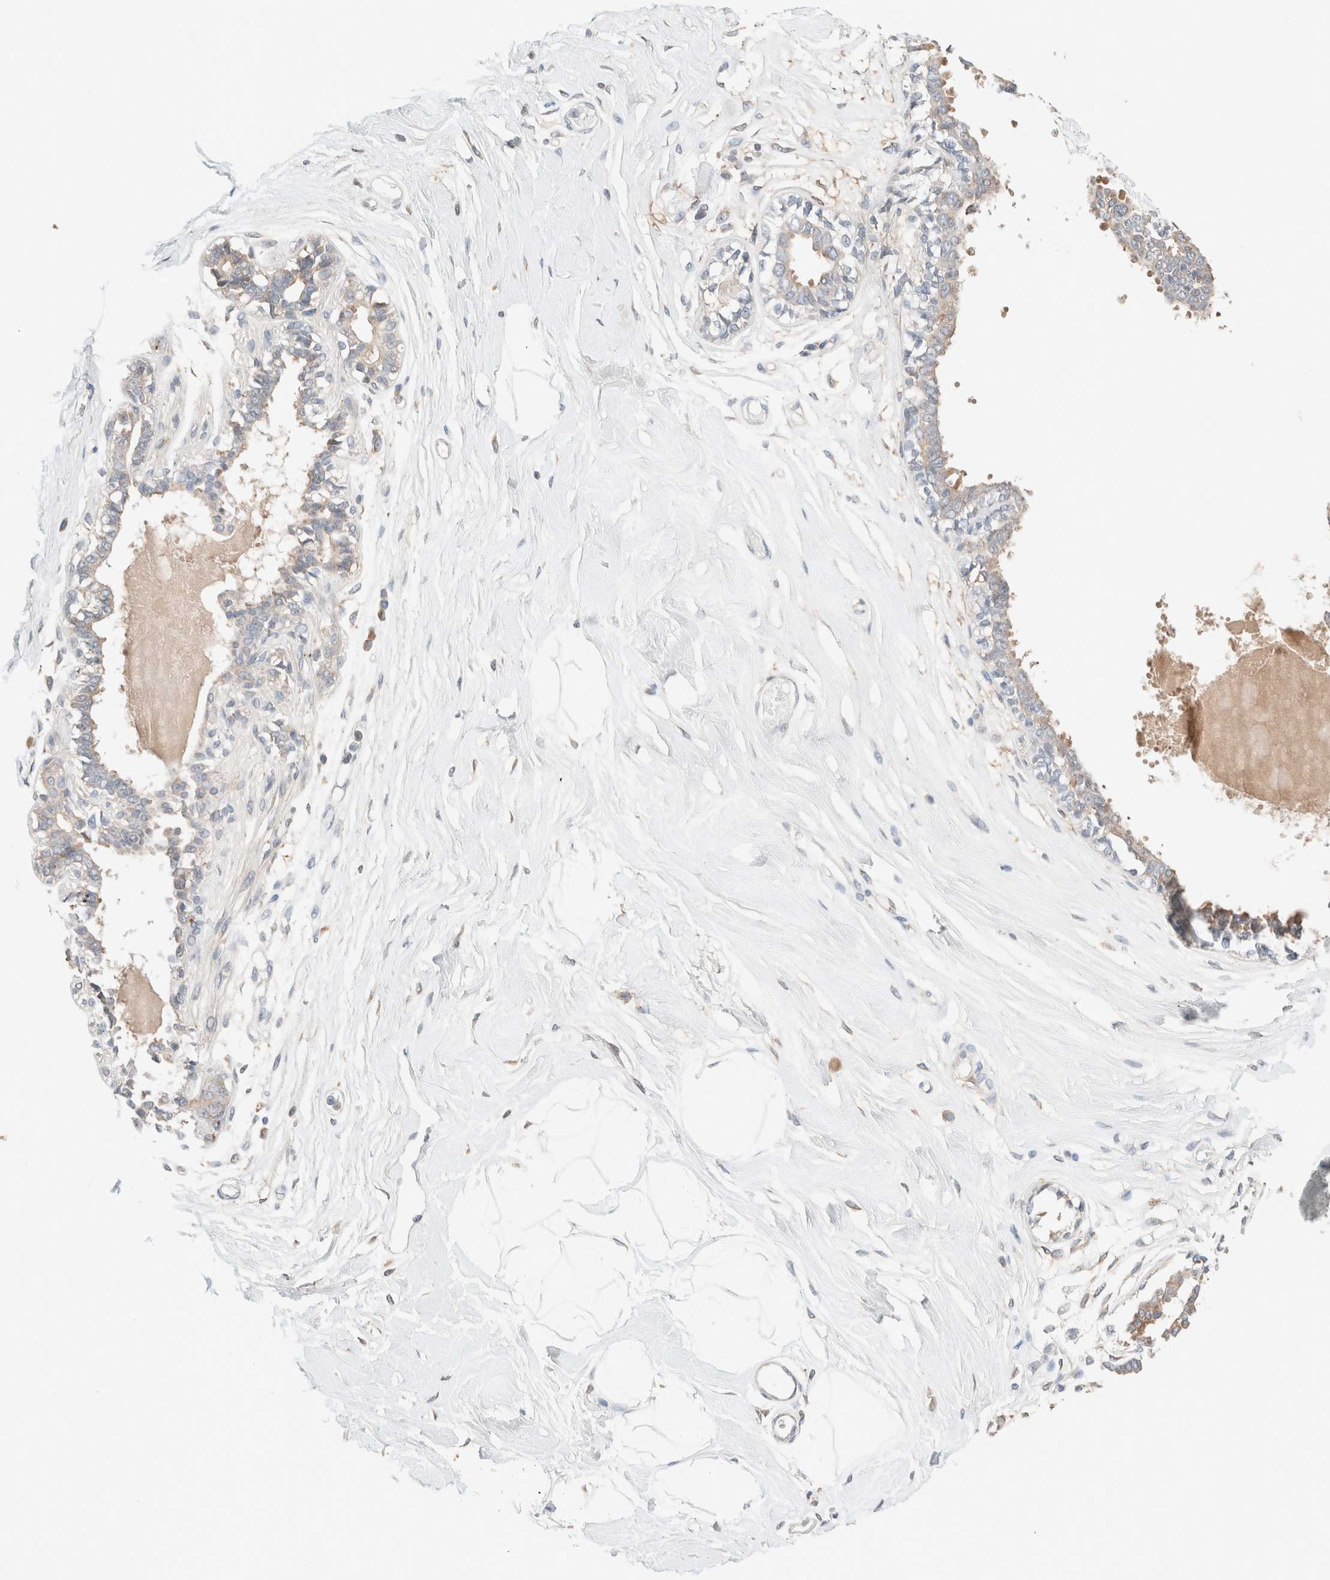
{"staining": {"intensity": "negative", "quantity": "none", "location": "none"}, "tissue": "breast", "cell_type": "Adipocytes", "image_type": "normal", "snomed": [{"axis": "morphology", "description": "Normal tissue, NOS"}, {"axis": "topography", "description": "Breast"}], "caption": "Protein analysis of unremarkable breast exhibits no significant positivity in adipocytes.", "gene": "PCM1", "patient": {"sex": "female", "age": 45}}